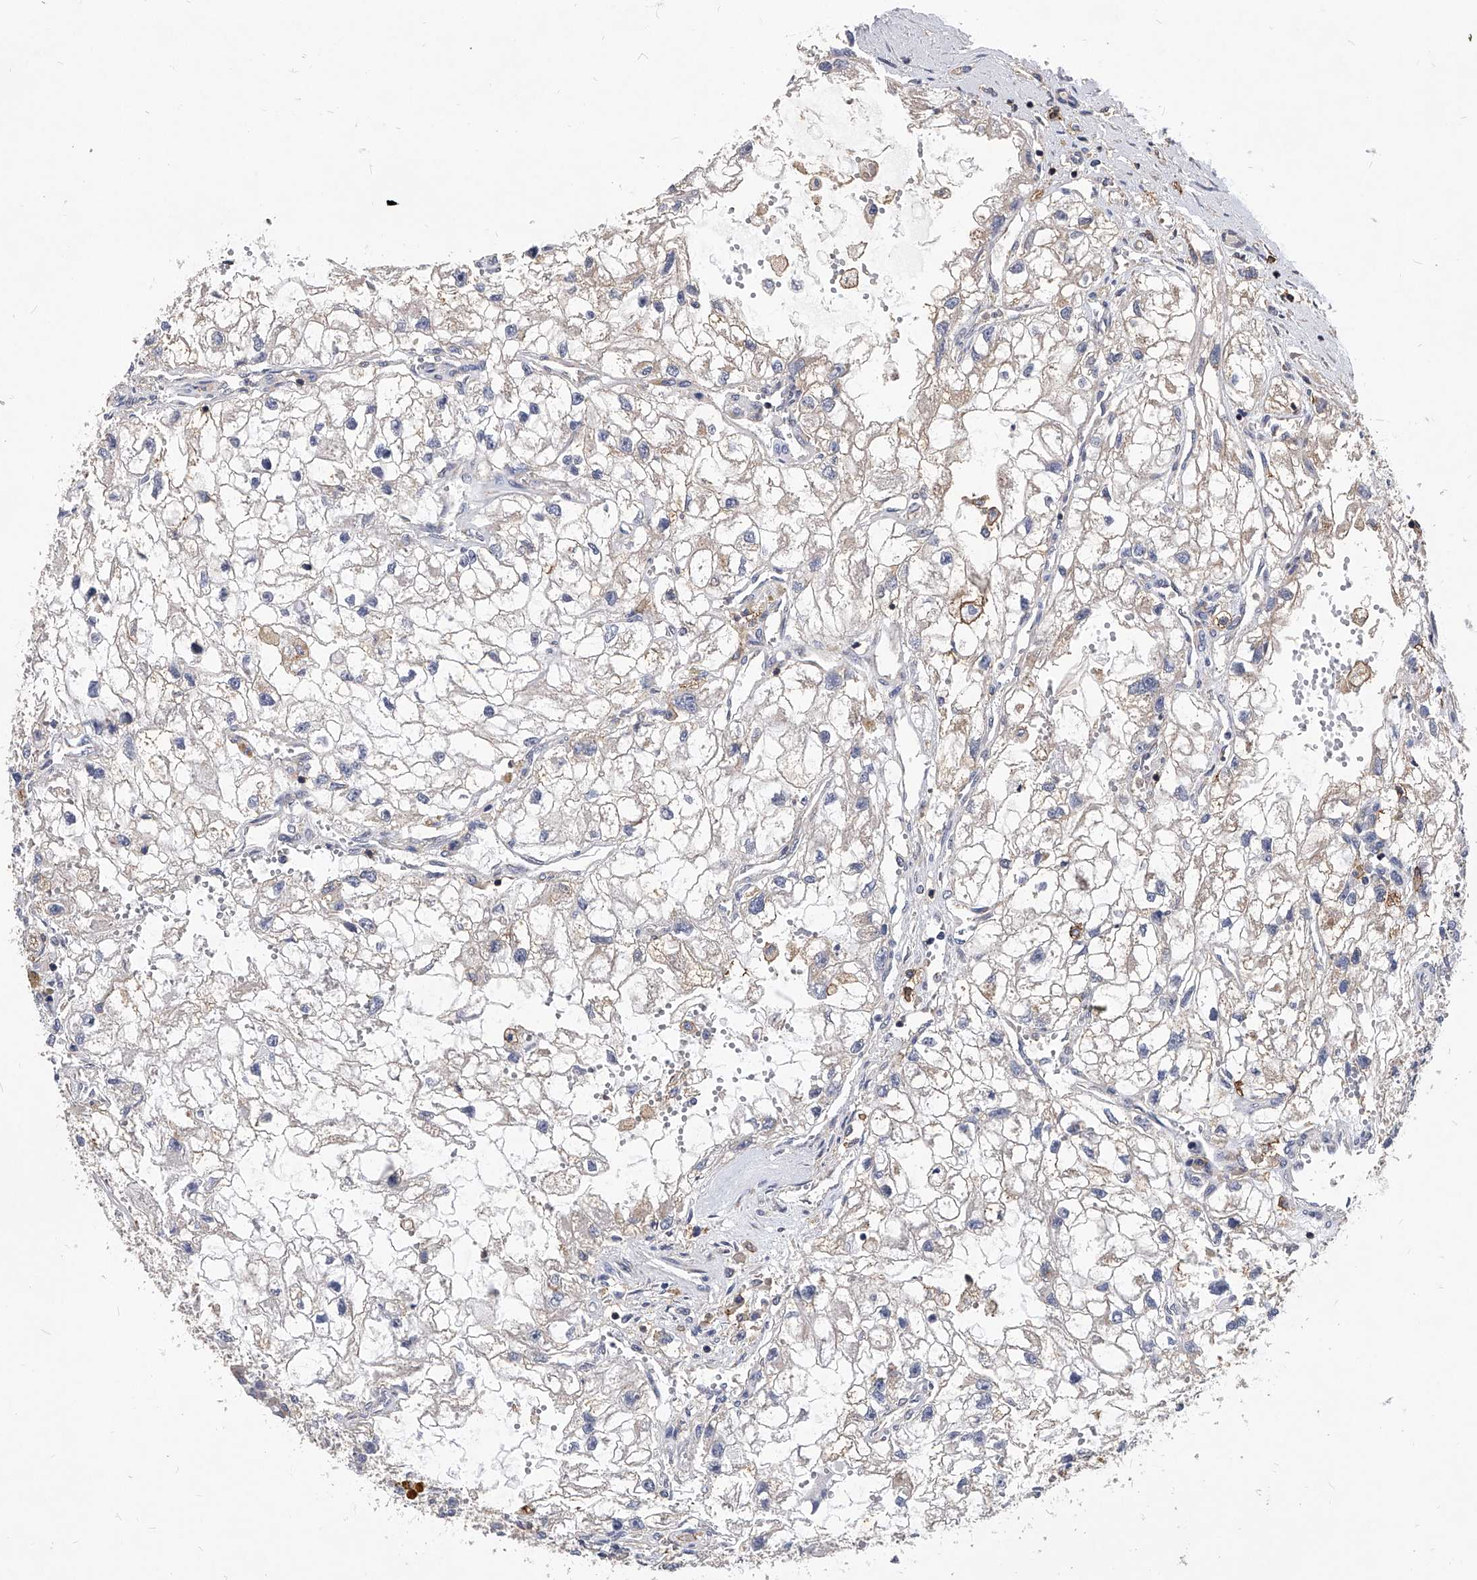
{"staining": {"intensity": "negative", "quantity": "none", "location": "none"}, "tissue": "renal cancer", "cell_type": "Tumor cells", "image_type": "cancer", "snomed": [{"axis": "morphology", "description": "Adenocarcinoma, NOS"}, {"axis": "topography", "description": "Kidney"}], "caption": "Histopathology image shows no protein positivity in tumor cells of adenocarcinoma (renal) tissue.", "gene": "ATG5", "patient": {"sex": "female", "age": 70}}